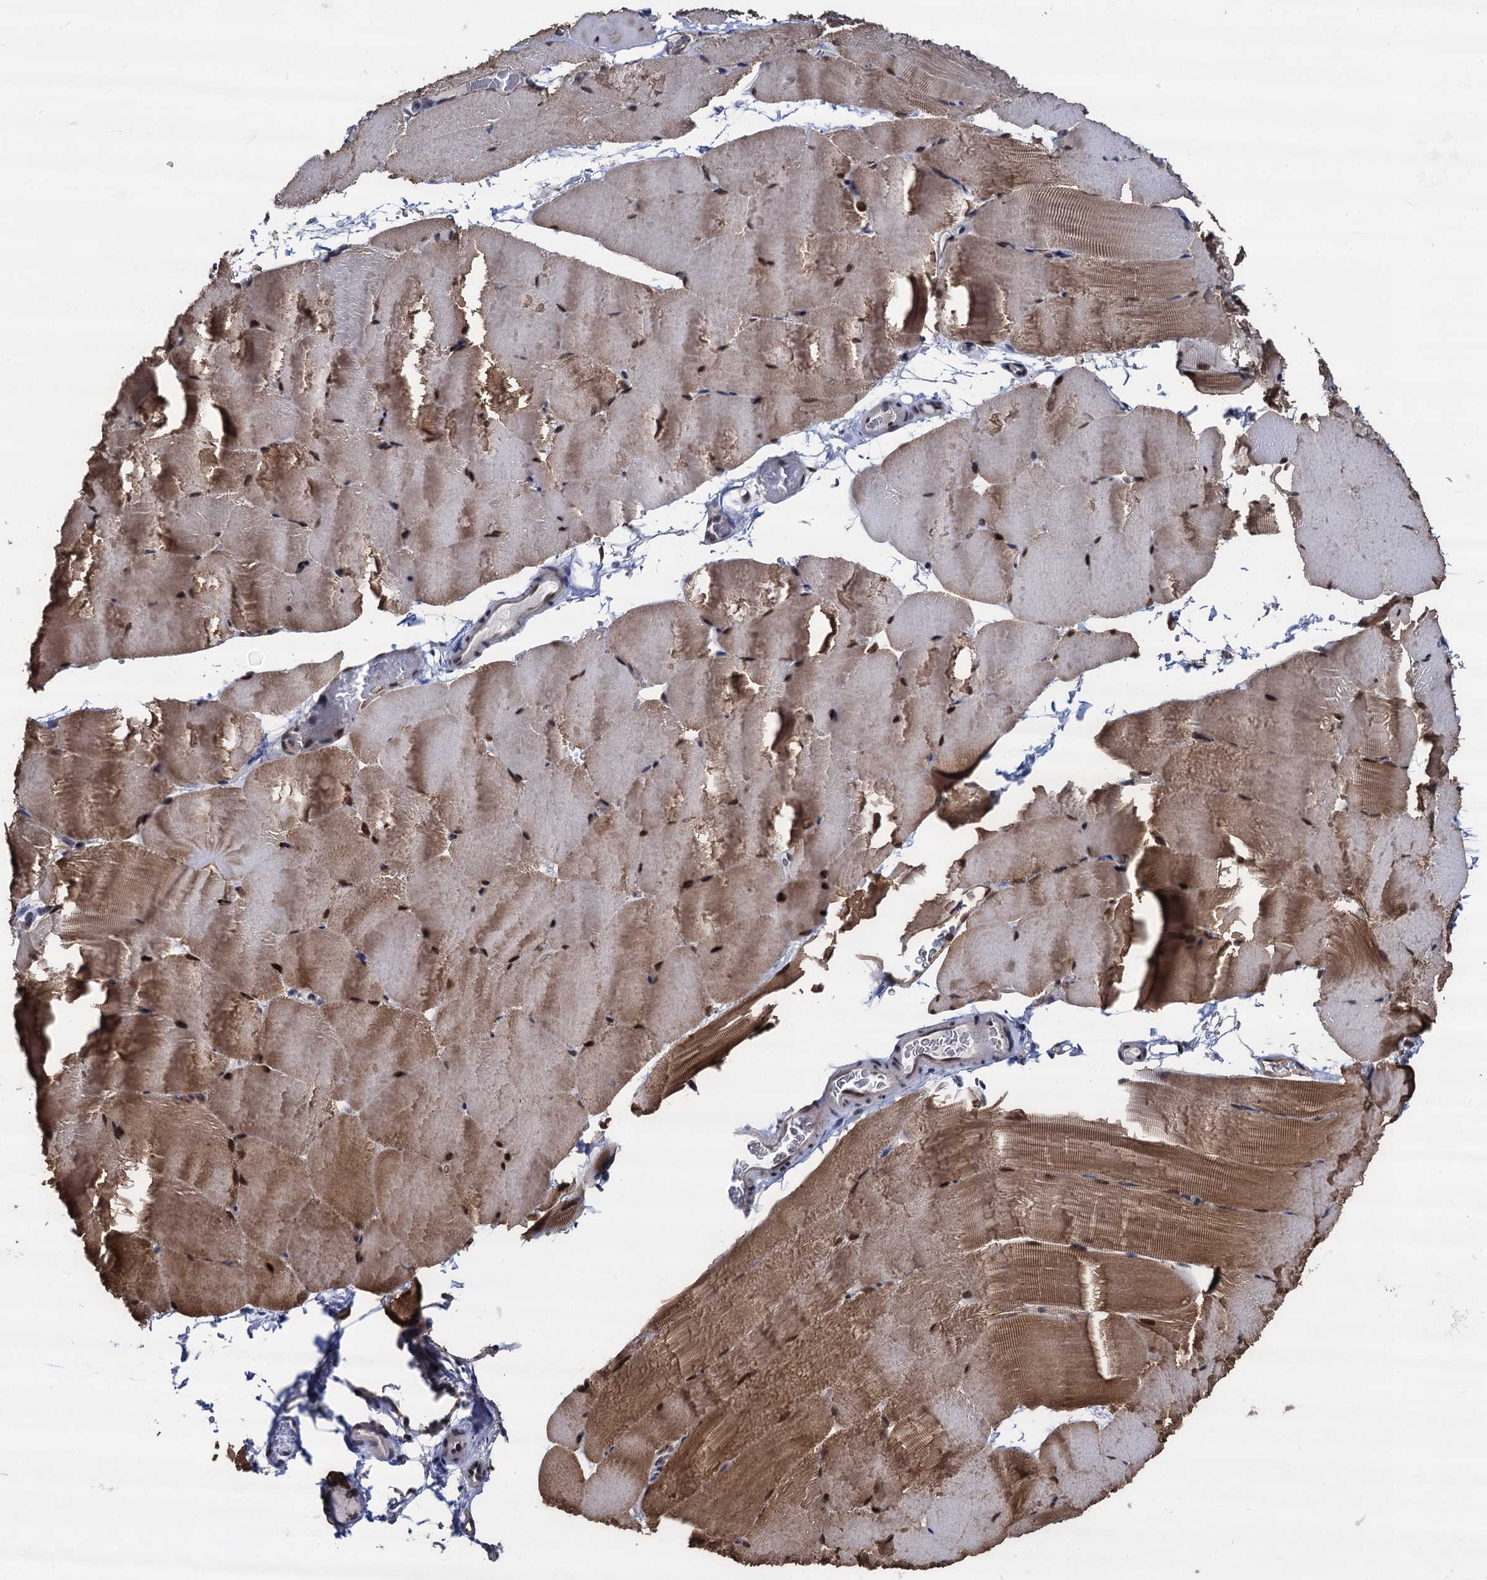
{"staining": {"intensity": "strong", "quantity": ">75%", "location": "cytoplasmic/membranous,nuclear"}, "tissue": "skeletal muscle", "cell_type": "Myocytes", "image_type": "normal", "snomed": [{"axis": "morphology", "description": "Normal tissue, NOS"}, {"axis": "topography", "description": "Skeletal muscle"}, {"axis": "topography", "description": "Parathyroid gland"}], "caption": "The micrograph demonstrates a brown stain indicating the presence of a protein in the cytoplasmic/membranous,nuclear of myocytes in skeletal muscle. Nuclei are stained in blue.", "gene": "GALNT11", "patient": {"sex": "female", "age": 37}}